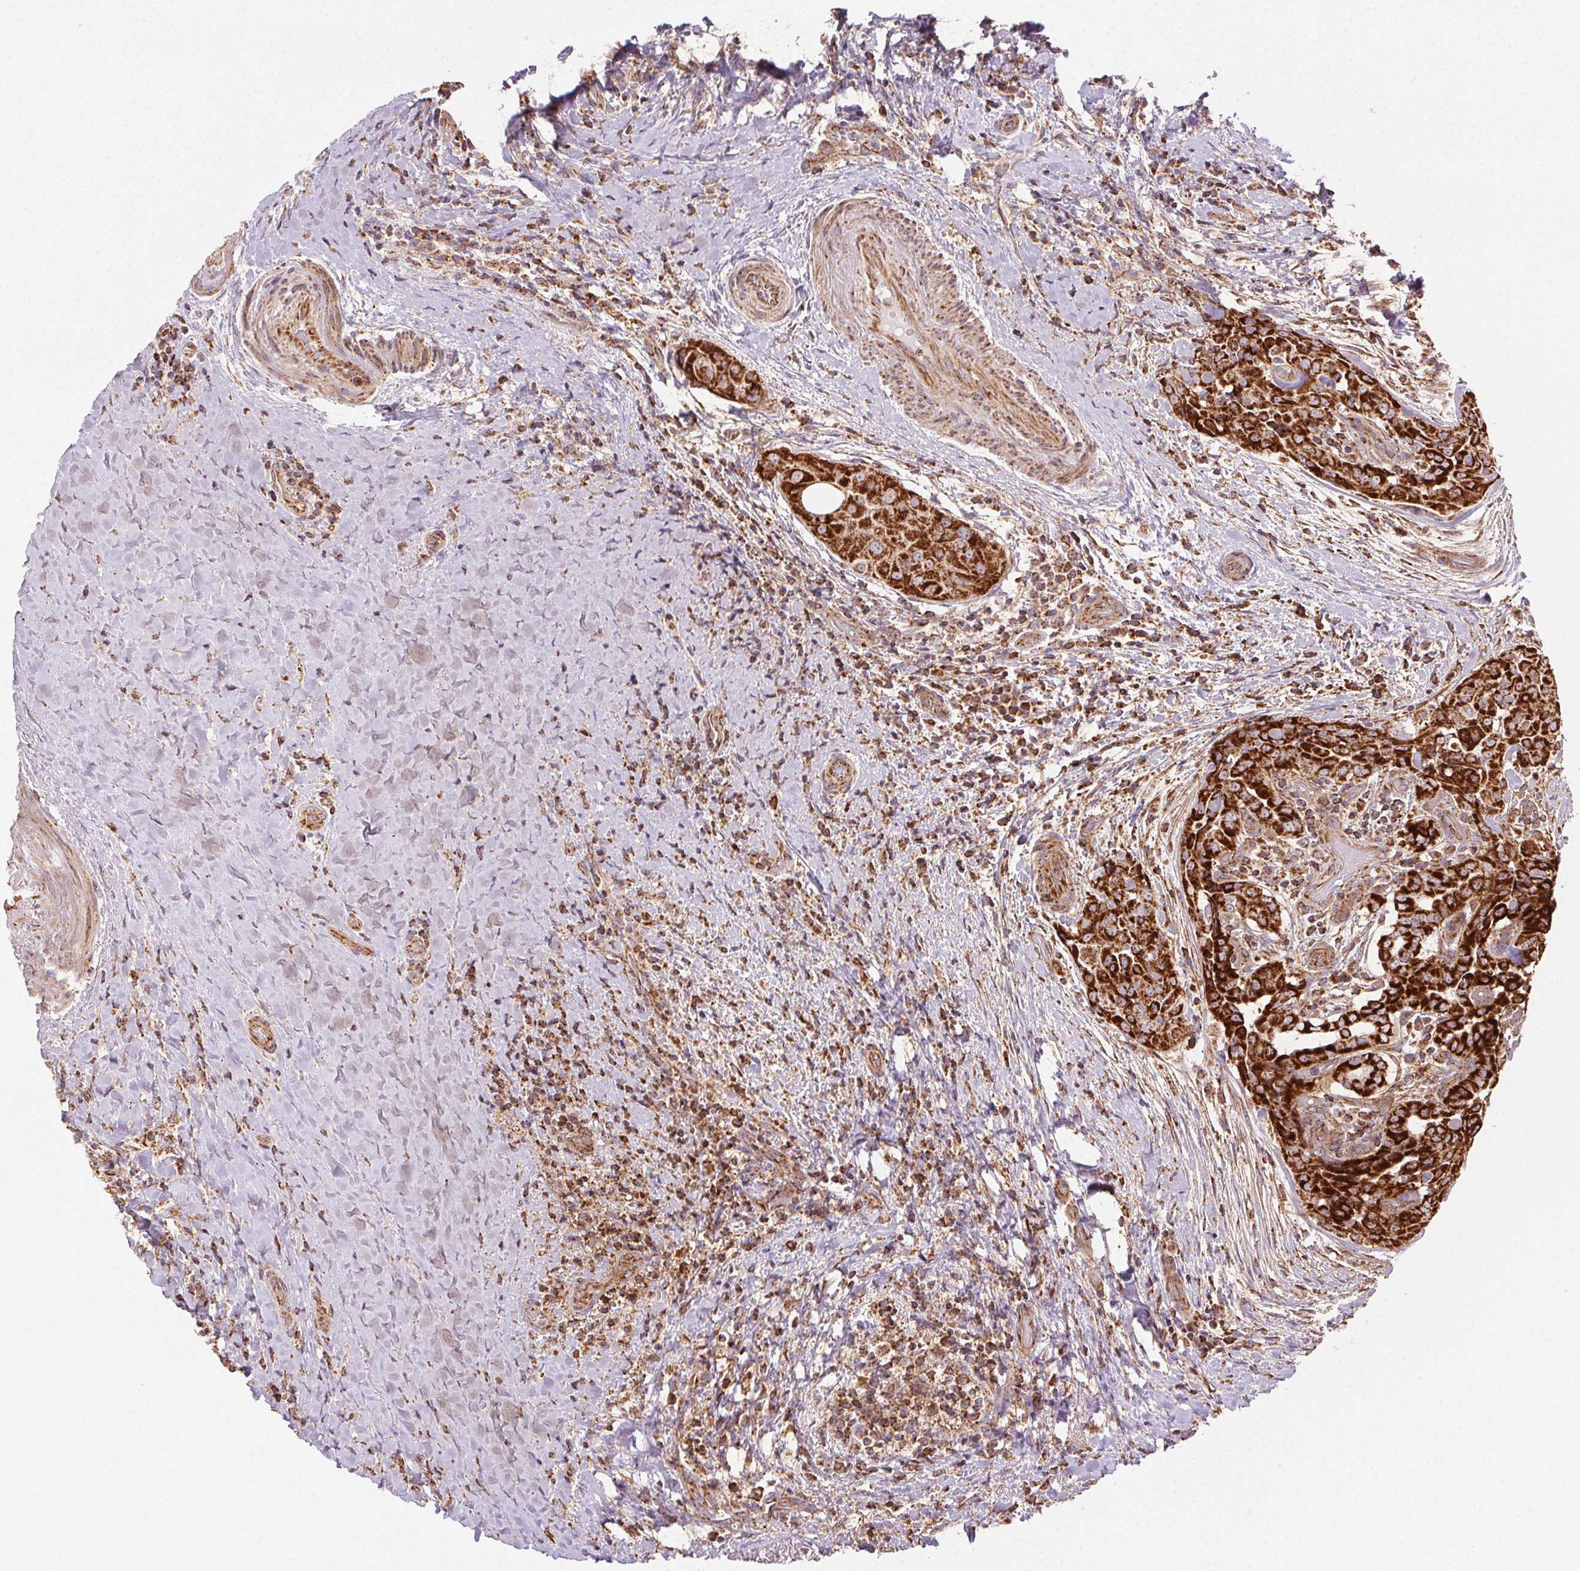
{"staining": {"intensity": "strong", "quantity": ">75%", "location": "cytoplasmic/membranous"}, "tissue": "thyroid cancer", "cell_type": "Tumor cells", "image_type": "cancer", "snomed": [{"axis": "morphology", "description": "Papillary adenocarcinoma, NOS"}, {"axis": "morphology", "description": "Papillary adenoma metastatic"}, {"axis": "topography", "description": "Thyroid gland"}], "caption": "Thyroid cancer stained for a protein shows strong cytoplasmic/membranous positivity in tumor cells.", "gene": "CLPB", "patient": {"sex": "female", "age": 50}}